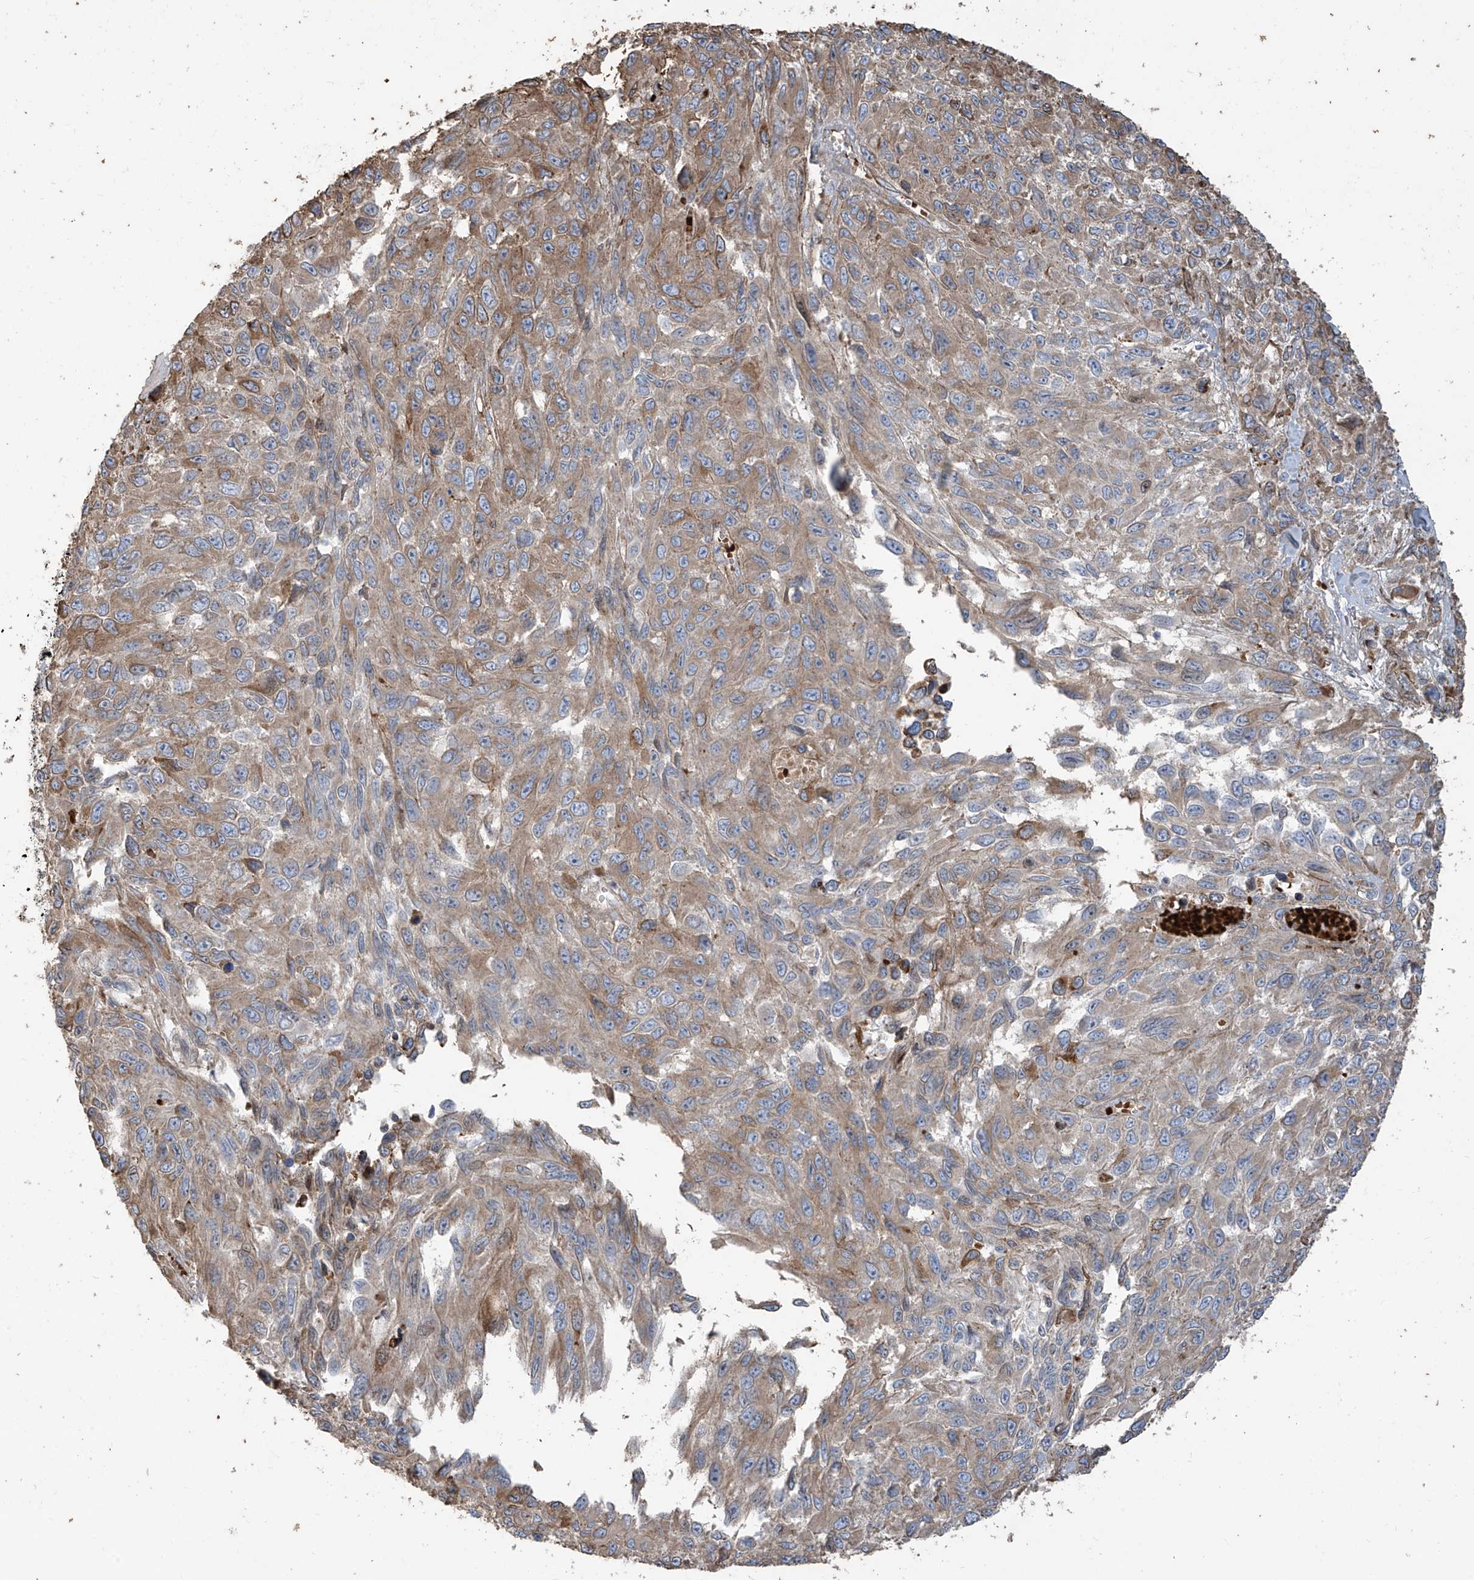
{"staining": {"intensity": "moderate", "quantity": ">75%", "location": "cytoplasmic/membranous"}, "tissue": "melanoma", "cell_type": "Tumor cells", "image_type": "cancer", "snomed": [{"axis": "morphology", "description": "Malignant melanoma, NOS"}, {"axis": "topography", "description": "Skin"}], "caption": "Melanoma stained with a protein marker exhibits moderate staining in tumor cells.", "gene": "ABTB1", "patient": {"sex": "female", "age": 96}}